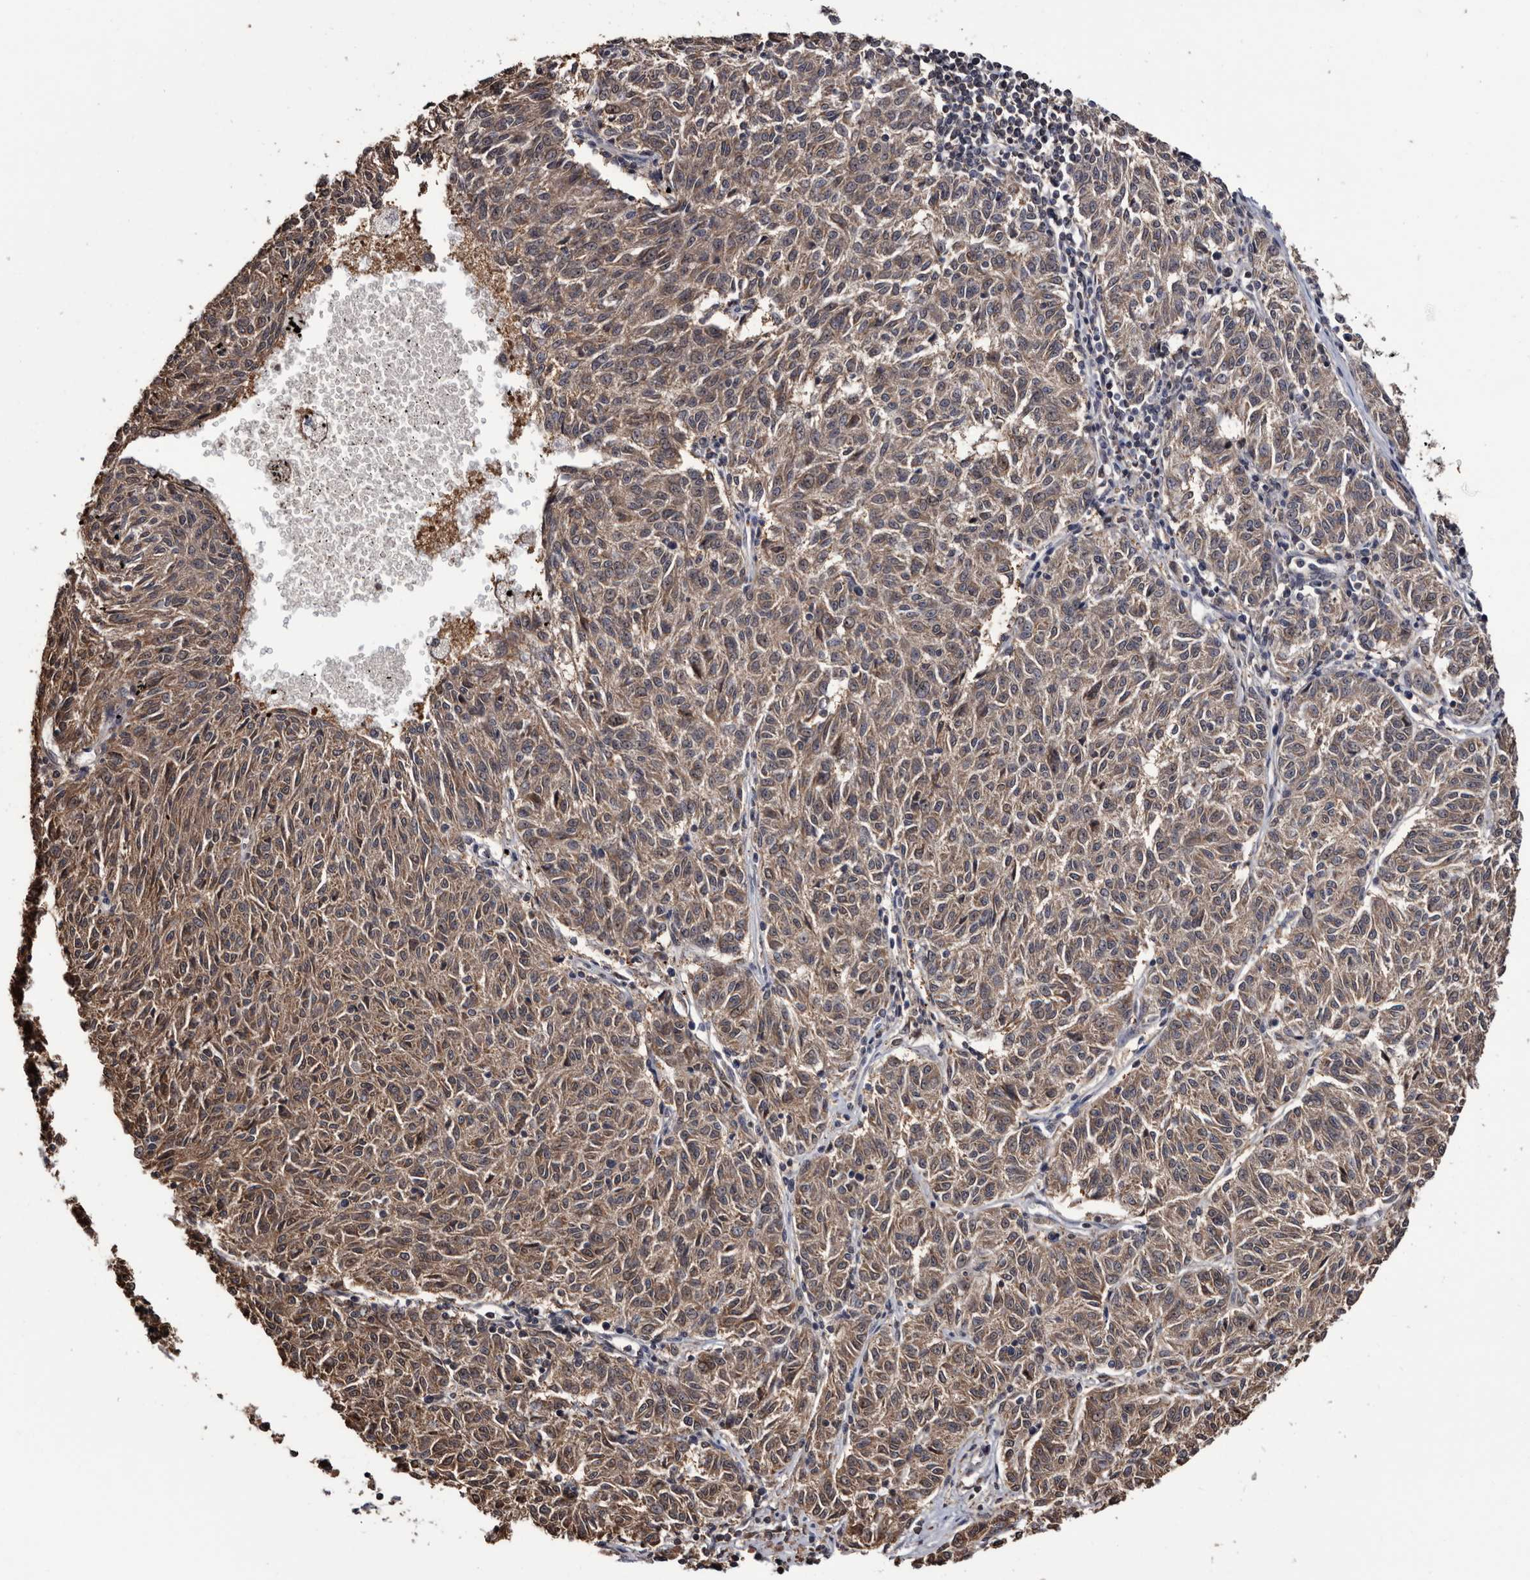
{"staining": {"intensity": "moderate", "quantity": ">75%", "location": "cytoplasmic/membranous"}, "tissue": "melanoma", "cell_type": "Tumor cells", "image_type": "cancer", "snomed": [{"axis": "morphology", "description": "Malignant melanoma, NOS"}, {"axis": "topography", "description": "Skin"}], "caption": "High-magnification brightfield microscopy of malignant melanoma stained with DAB (brown) and counterstained with hematoxylin (blue). tumor cells exhibit moderate cytoplasmic/membranous expression is present in approximately>75% of cells.", "gene": "TTI2", "patient": {"sex": "female", "age": 72}}